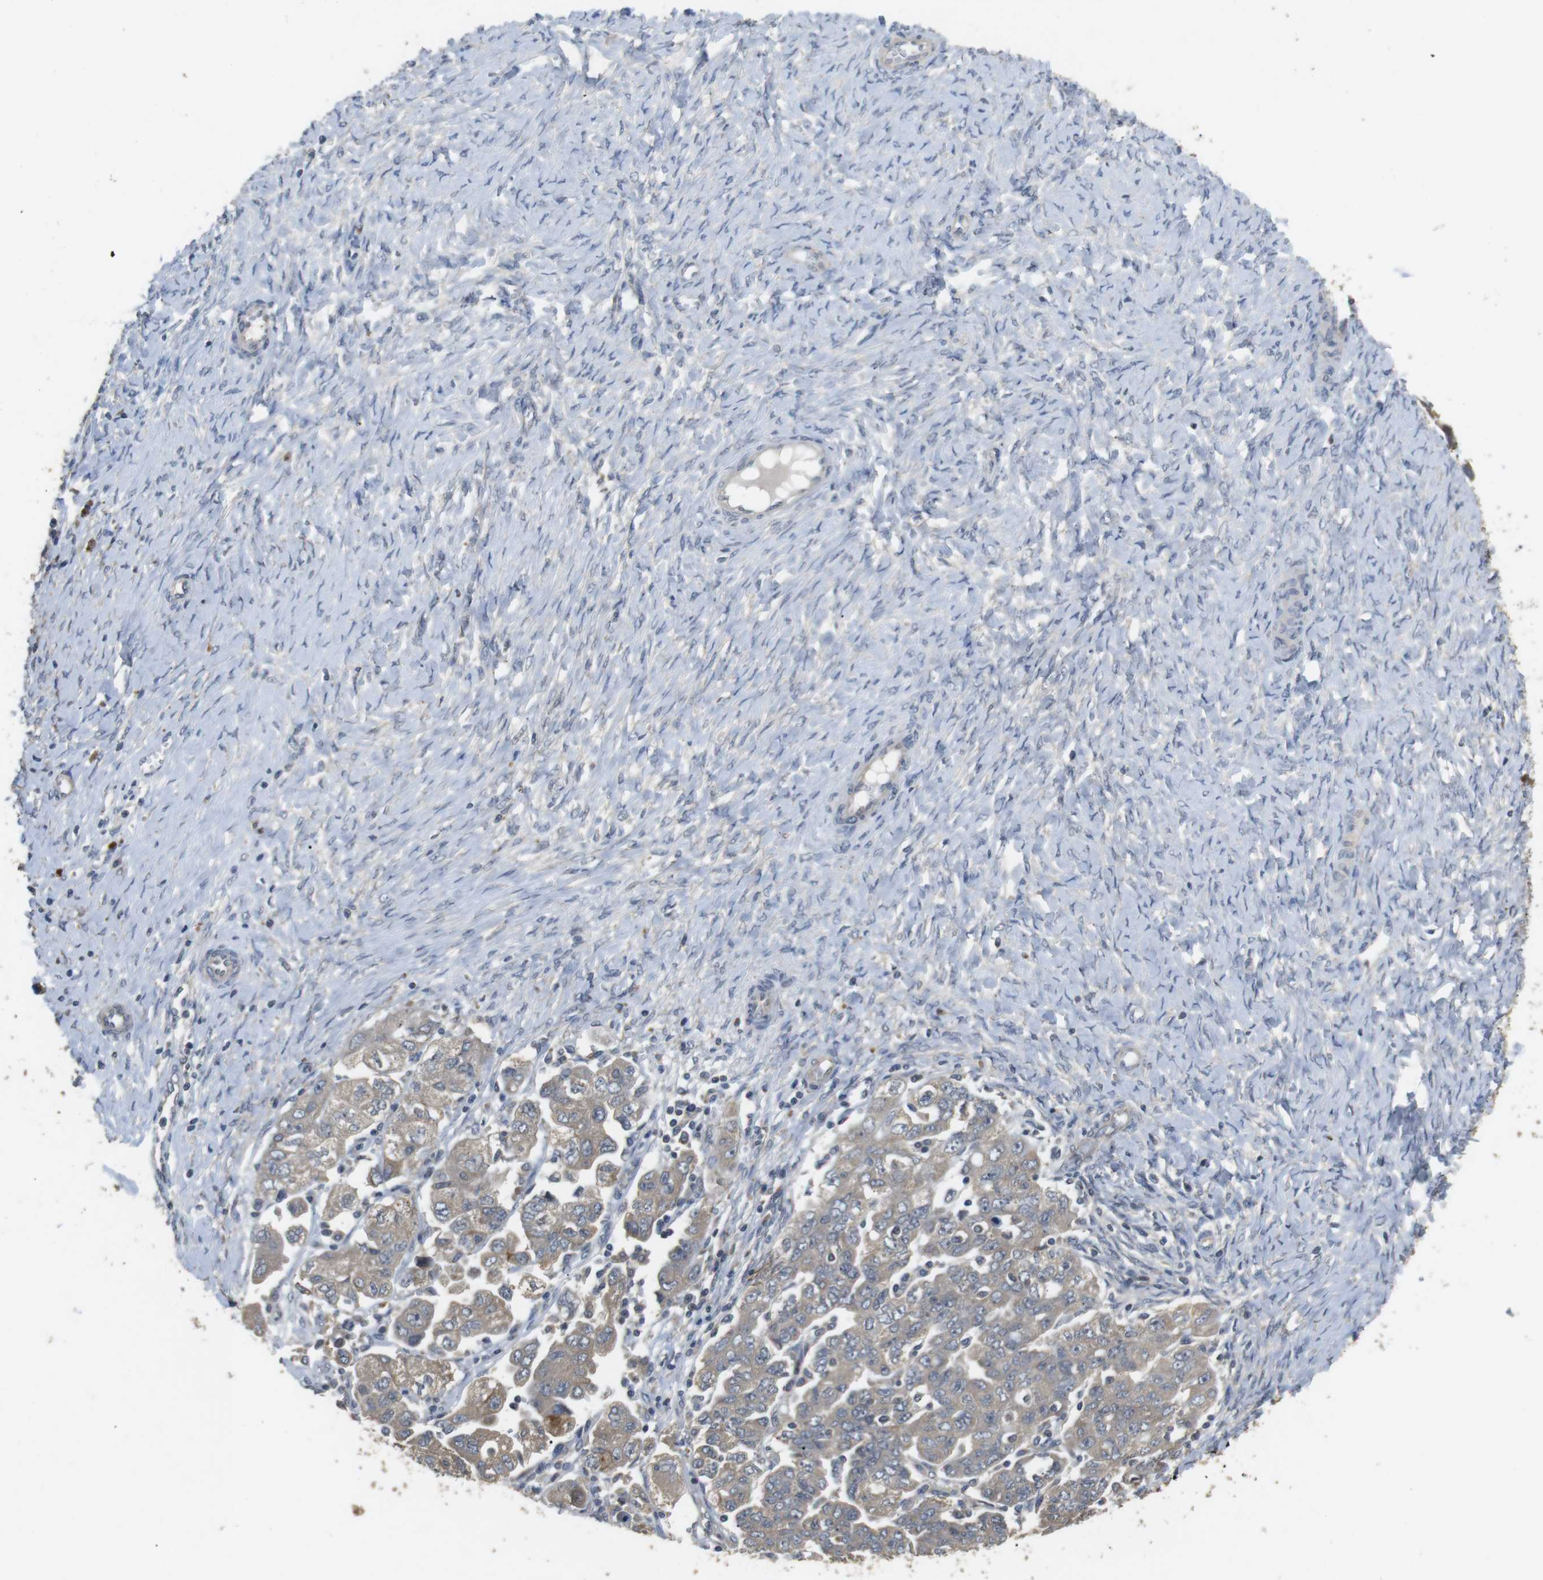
{"staining": {"intensity": "negative", "quantity": "none", "location": "none"}, "tissue": "ovarian cancer", "cell_type": "Tumor cells", "image_type": "cancer", "snomed": [{"axis": "morphology", "description": "Carcinoma, NOS"}, {"axis": "morphology", "description": "Cystadenocarcinoma, serous, NOS"}, {"axis": "topography", "description": "Ovary"}], "caption": "Tumor cells are negative for brown protein staining in serous cystadenocarcinoma (ovarian). (DAB immunohistochemistry visualized using brightfield microscopy, high magnification).", "gene": "ADGRL3", "patient": {"sex": "female", "age": 69}}